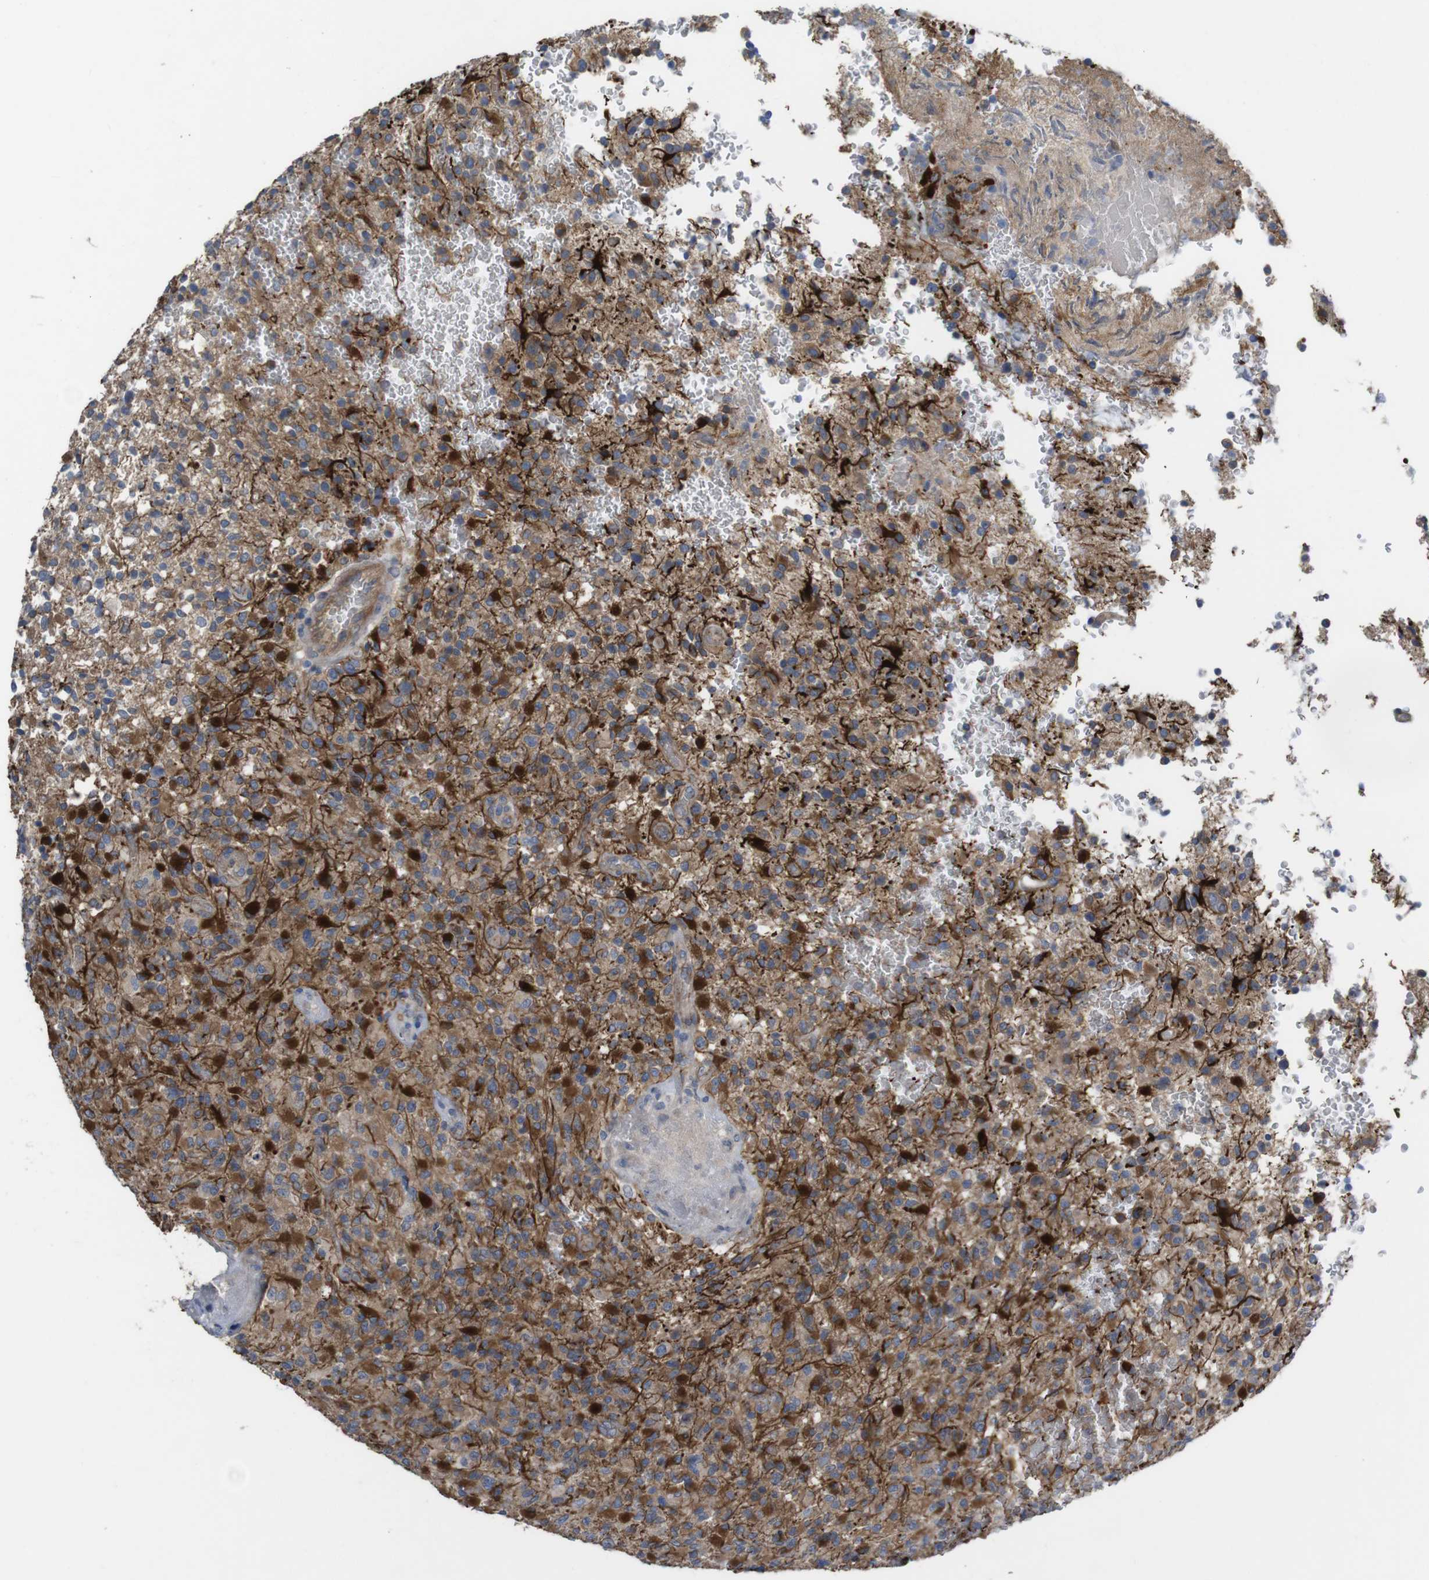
{"staining": {"intensity": "strong", "quantity": ">75%", "location": "cytoplasmic/membranous"}, "tissue": "glioma", "cell_type": "Tumor cells", "image_type": "cancer", "snomed": [{"axis": "morphology", "description": "Glioma, malignant, High grade"}, {"axis": "topography", "description": "Brain"}], "caption": "Immunohistochemistry (IHC) staining of glioma, which shows high levels of strong cytoplasmic/membranous expression in approximately >75% of tumor cells indicating strong cytoplasmic/membranous protein expression. The staining was performed using DAB (brown) for protein detection and nuclei were counterstained in hematoxylin (blue).", "gene": "KIDINS220", "patient": {"sex": "male", "age": 71}}